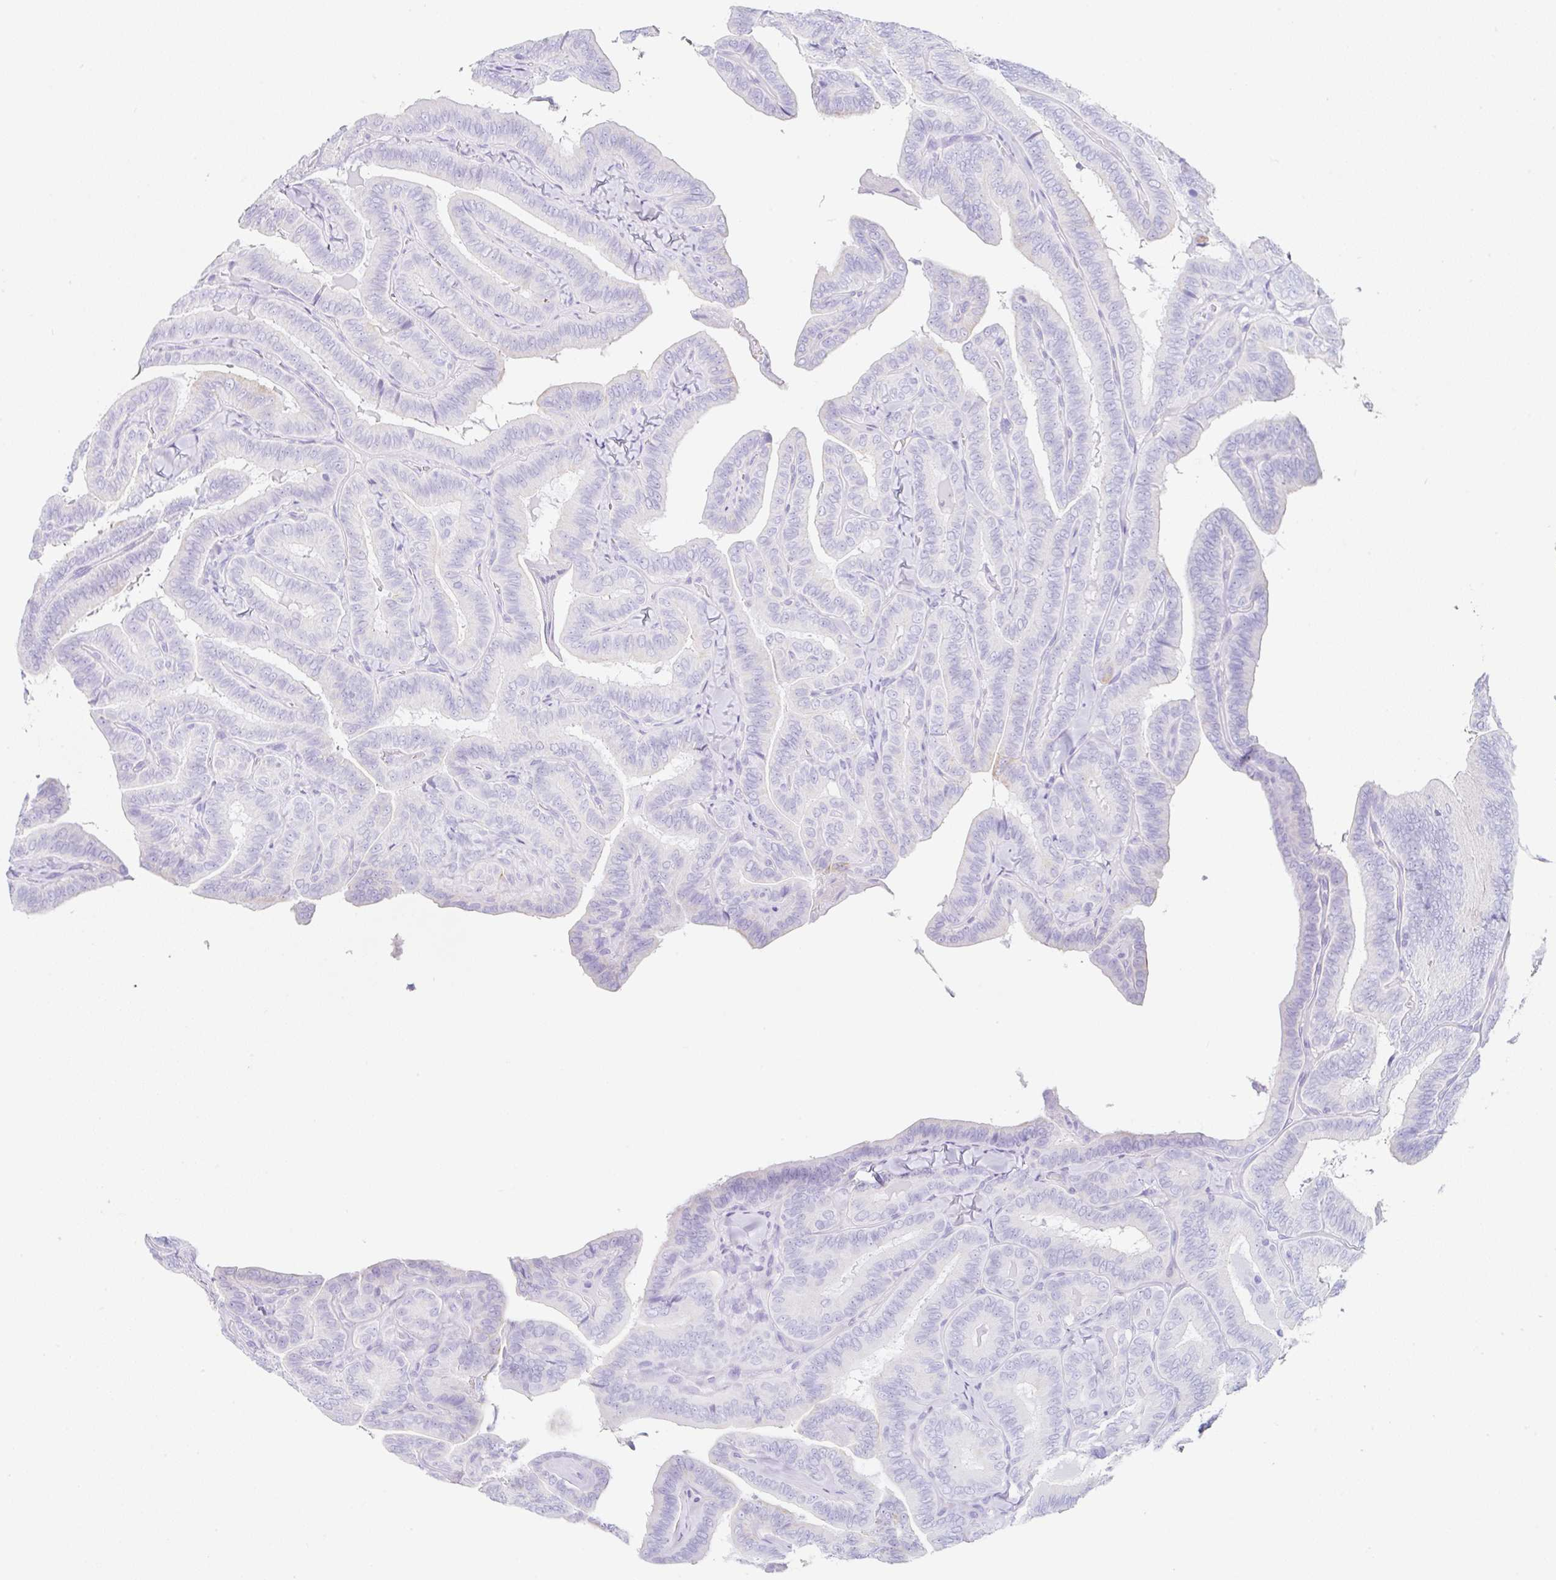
{"staining": {"intensity": "moderate", "quantity": "<25%", "location": "cytoplasmic/membranous"}, "tissue": "thyroid cancer", "cell_type": "Tumor cells", "image_type": "cancer", "snomed": [{"axis": "morphology", "description": "Papillary adenocarcinoma, NOS"}, {"axis": "topography", "description": "Thyroid gland"}], "caption": "Immunohistochemical staining of human thyroid papillary adenocarcinoma shows low levels of moderate cytoplasmic/membranous protein expression in approximately <25% of tumor cells.", "gene": "CLDND2", "patient": {"sex": "male", "age": 61}}